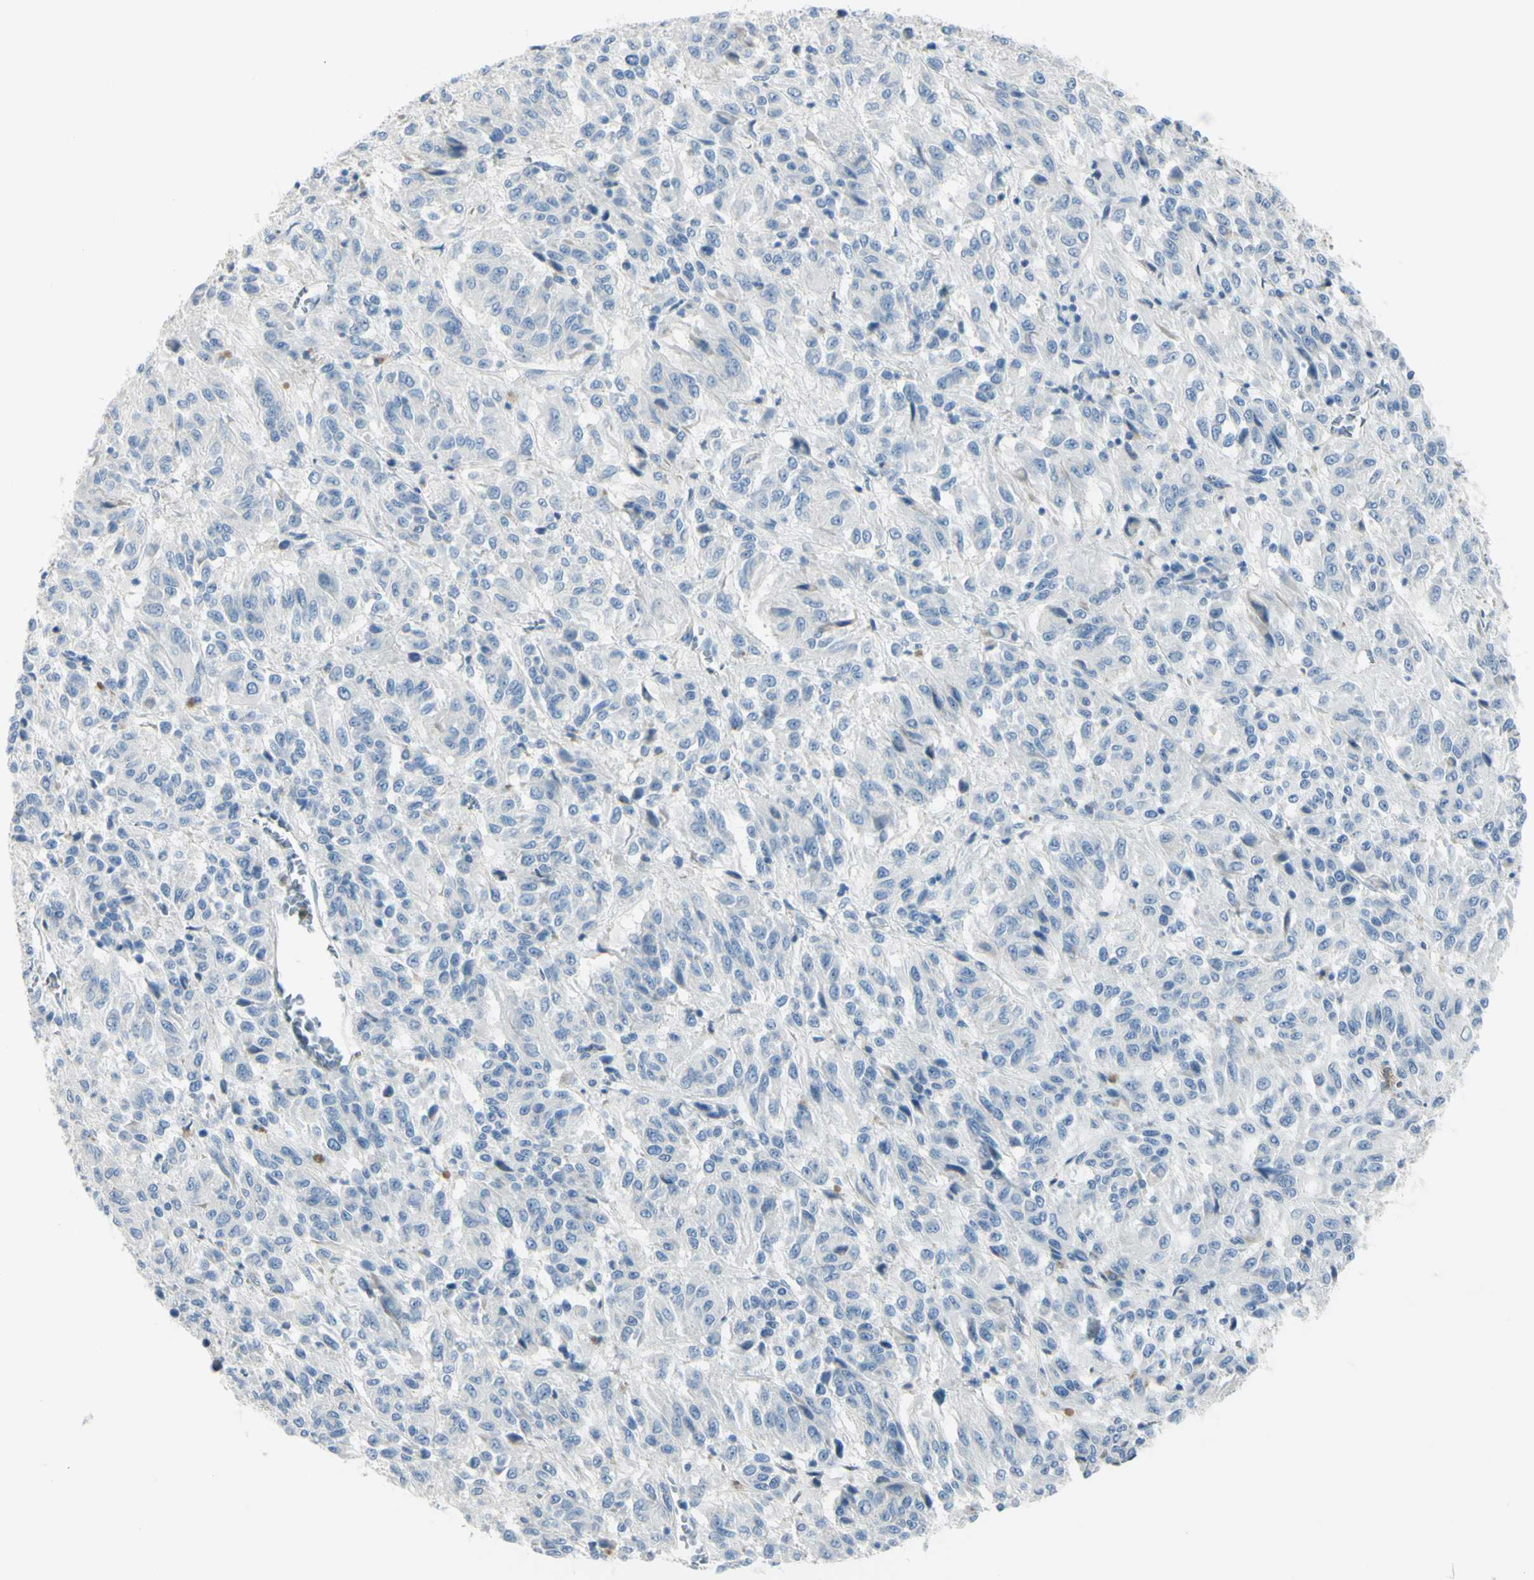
{"staining": {"intensity": "negative", "quantity": "none", "location": "none"}, "tissue": "melanoma", "cell_type": "Tumor cells", "image_type": "cancer", "snomed": [{"axis": "morphology", "description": "Malignant melanoma, Metastatic site"}, {"axis": "topography", "description": "Lung"}], "caption": "IHC of human melanoma reveals no staining in tumor cells. (Stains: DAB (3,3'-diaminobenzidine) immunohistochemistry (IHC) with hematoxylin counter stain, Microscopy: brightfield microscopy at high magnification).", "gene": "ZNF557", "patient": {"sex": "male", "age": 64}}